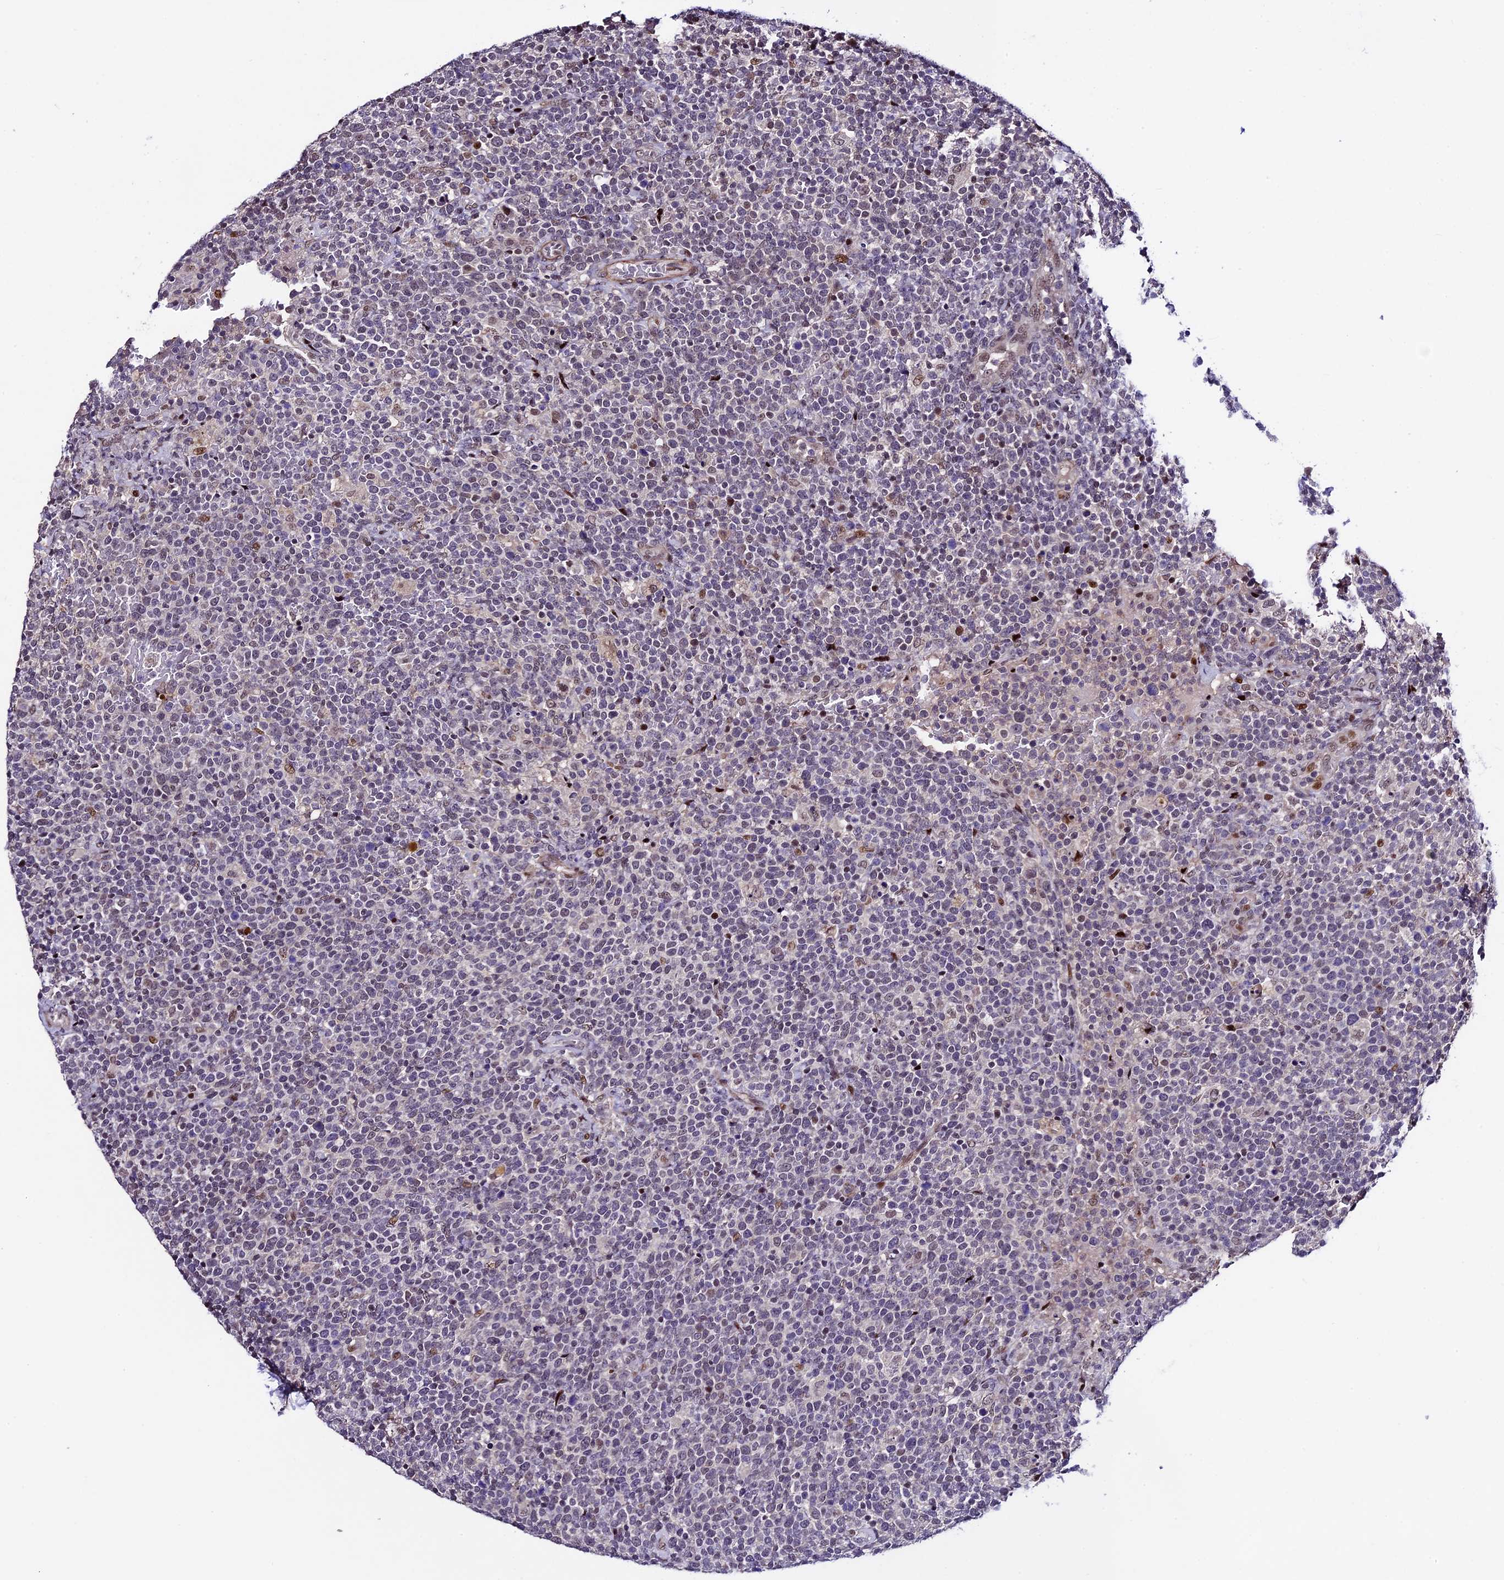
{"staining": {"intensity": "weak", "quantity": "<25%", "location": "nuclear"}, "tissue": "lymphoma", "cell_type": "Tumor cells", "image_type": "cancer", "snomed": [{"axis": "morphology", "description": "Malignant lymphoma, non-Hodgkin's type, High grade"}, {"axis": "topography", "description": "Lymph node"}], "caption": "DAB (3,3'-diaminobenzidine) immunohistochemical staining of lymphoma exhibits no significant positivity in tumor cells.", "gene": "TCP11L2", "patient": {"sex": "male", "age": 61}}